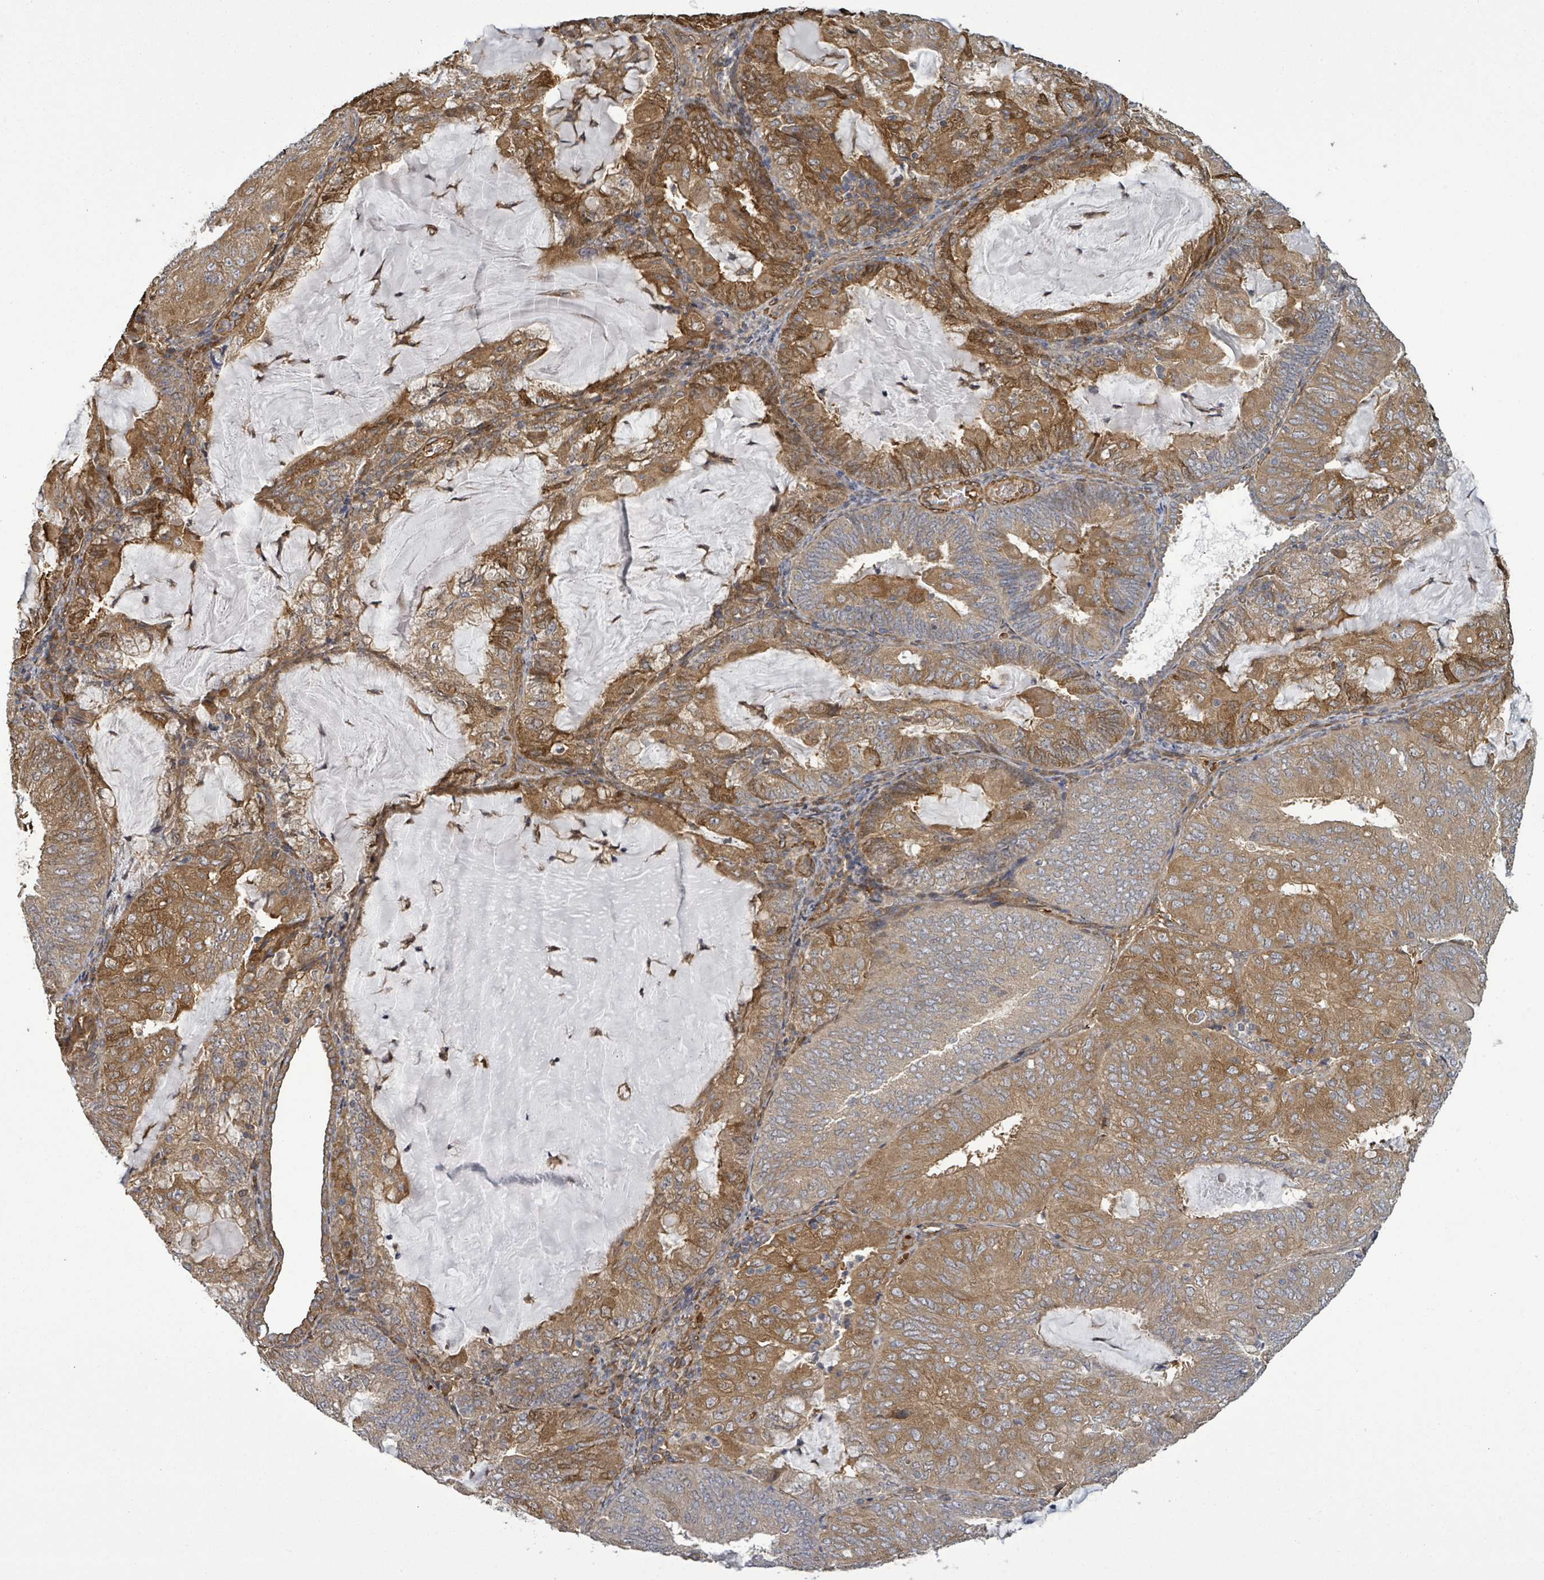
{"staining": {"intensity": "moderate", "quantity": ">75%", "location": "cytoplasmic/membranous"}, "tissue": "endometrial cancer", "cell_type": "Tumor cells", "image_type": "cancer", "snomed": [{"axis": "morphology", "description": "Adenocarcinoma, NOS"}, {"axis": "topography", "description": "Endometrium"}], "caption": "Endometrial cancer was stained to show a protein in brown. There is medium levels of moderate cytoplasmic/membranous expression in approximately >75% of tumor cells. The staining is performed using DAB brown chromogen to label protein expression. The nuclei are counter-stained blue using hematoxylin.", "gene": "MAP3K6", "patient": {"sex": "female", "age": 81}}